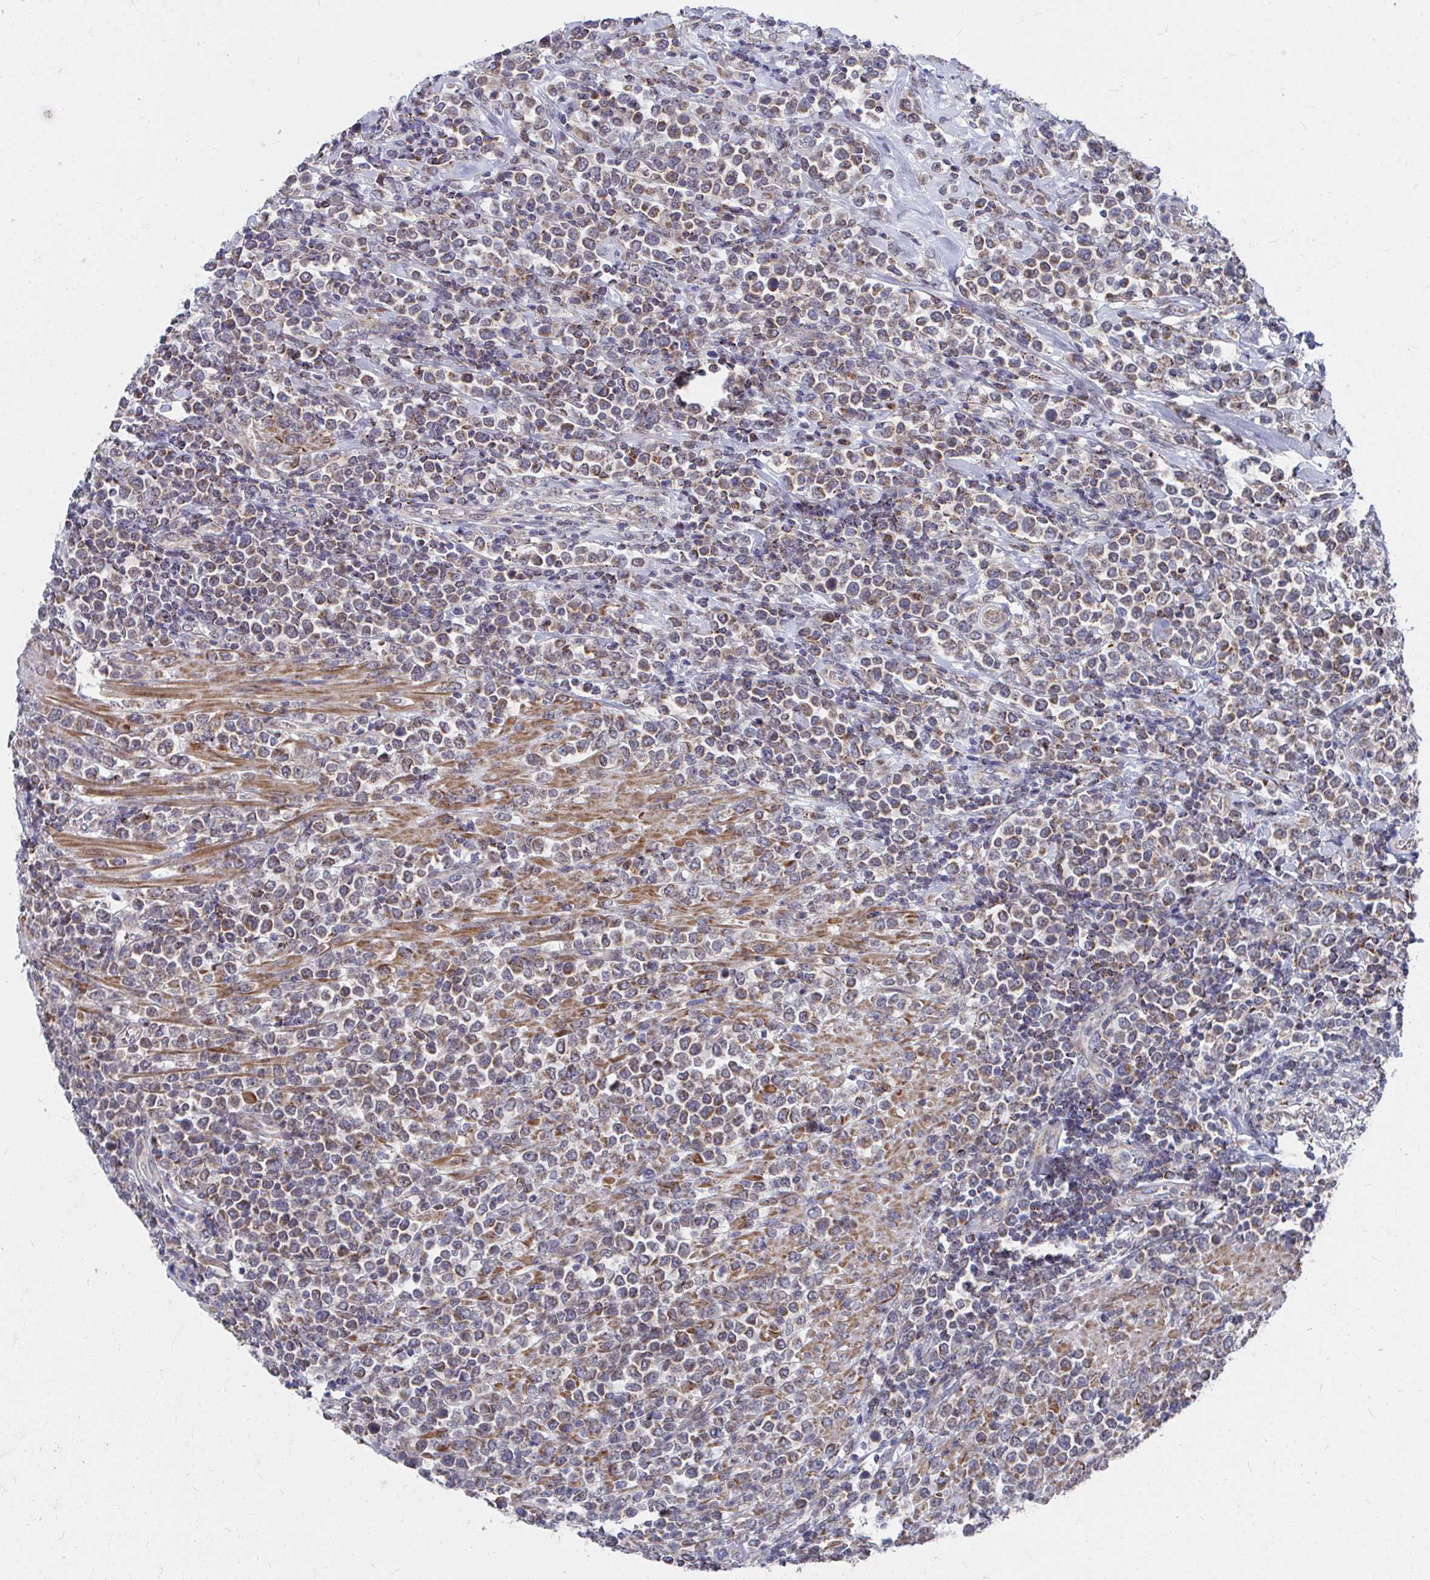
{"staining": {"intensity": "weak", "quantity": ">75%", "location": "cytoplasmic/membranous"}, "tissue": "lymphoma", "cell_type": "Tumor cells", "image_type": "cancer", "snomed": [{"axis": "morphology", "description": "Malignant lymphoma, non-Hodgkin's type, High grade"}, {"axis": "topography", "description": "Soft tissue"}], "caption": "Protein positivity by immunohistochemistry shows weak cytoplasmic/membranous expression in about >75% of tumor cells in malignant lymphoma, non-Hodgkin's type (high-grade).", "gene": "PEX3", "patient": {"sex": "female", "age": 56}}